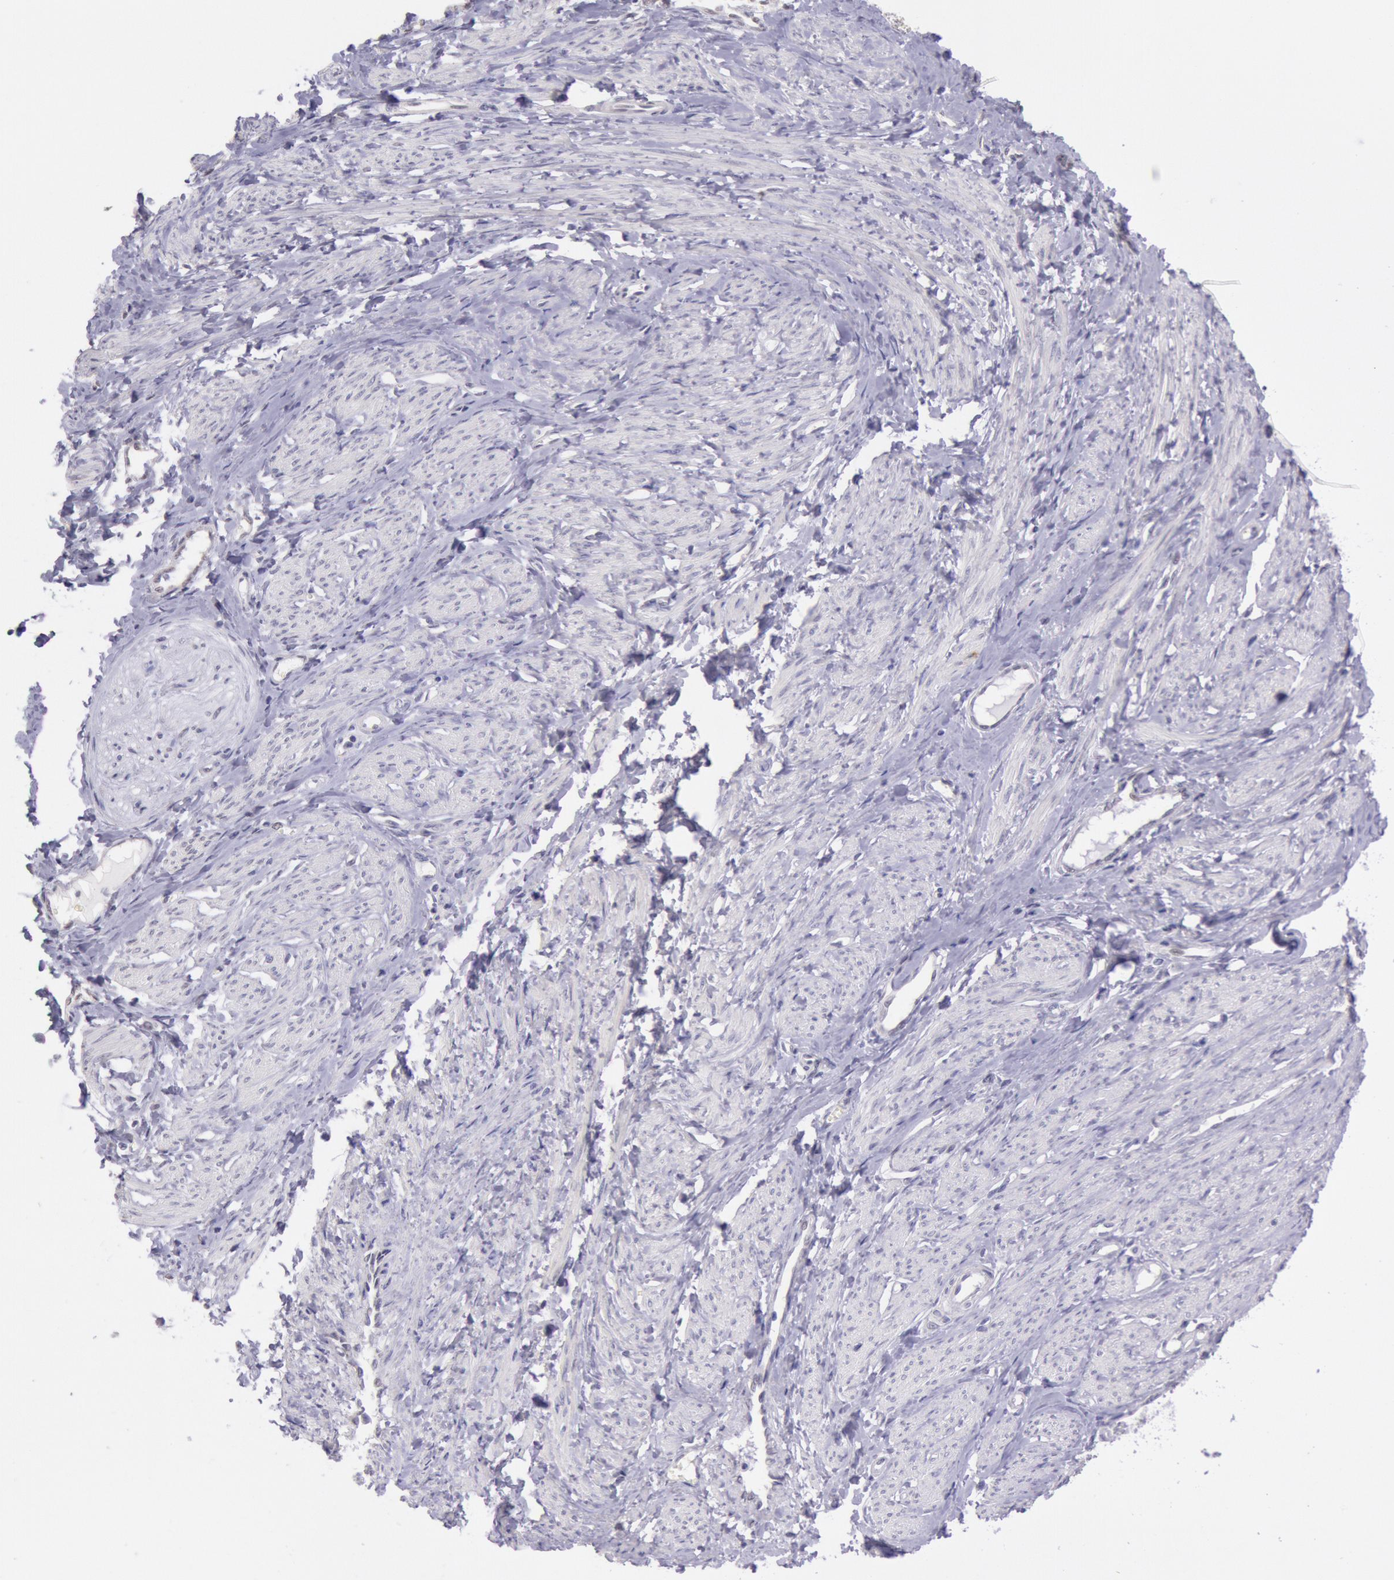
{"staining": {"intensity": "negative", "quantity": "none", "location": "none"}, "tissue": "smooth muscle", "cell_type": "Smooth muscle cells", "image_type": "normal", "snomed": [{"axis": "morphology", "description": "Normal tissue, NOS"}, {"axis": "topography", "description": "Smooth muscle"}, {"axis": "topography", "description": "Uterus"}], "caption": "This is an IHC histopathology image of normal smooth muscle. There is no positivity in smooth muscle cells.", "gene": "FRMD6", "patient": {"sex": "female", "age": 39}}